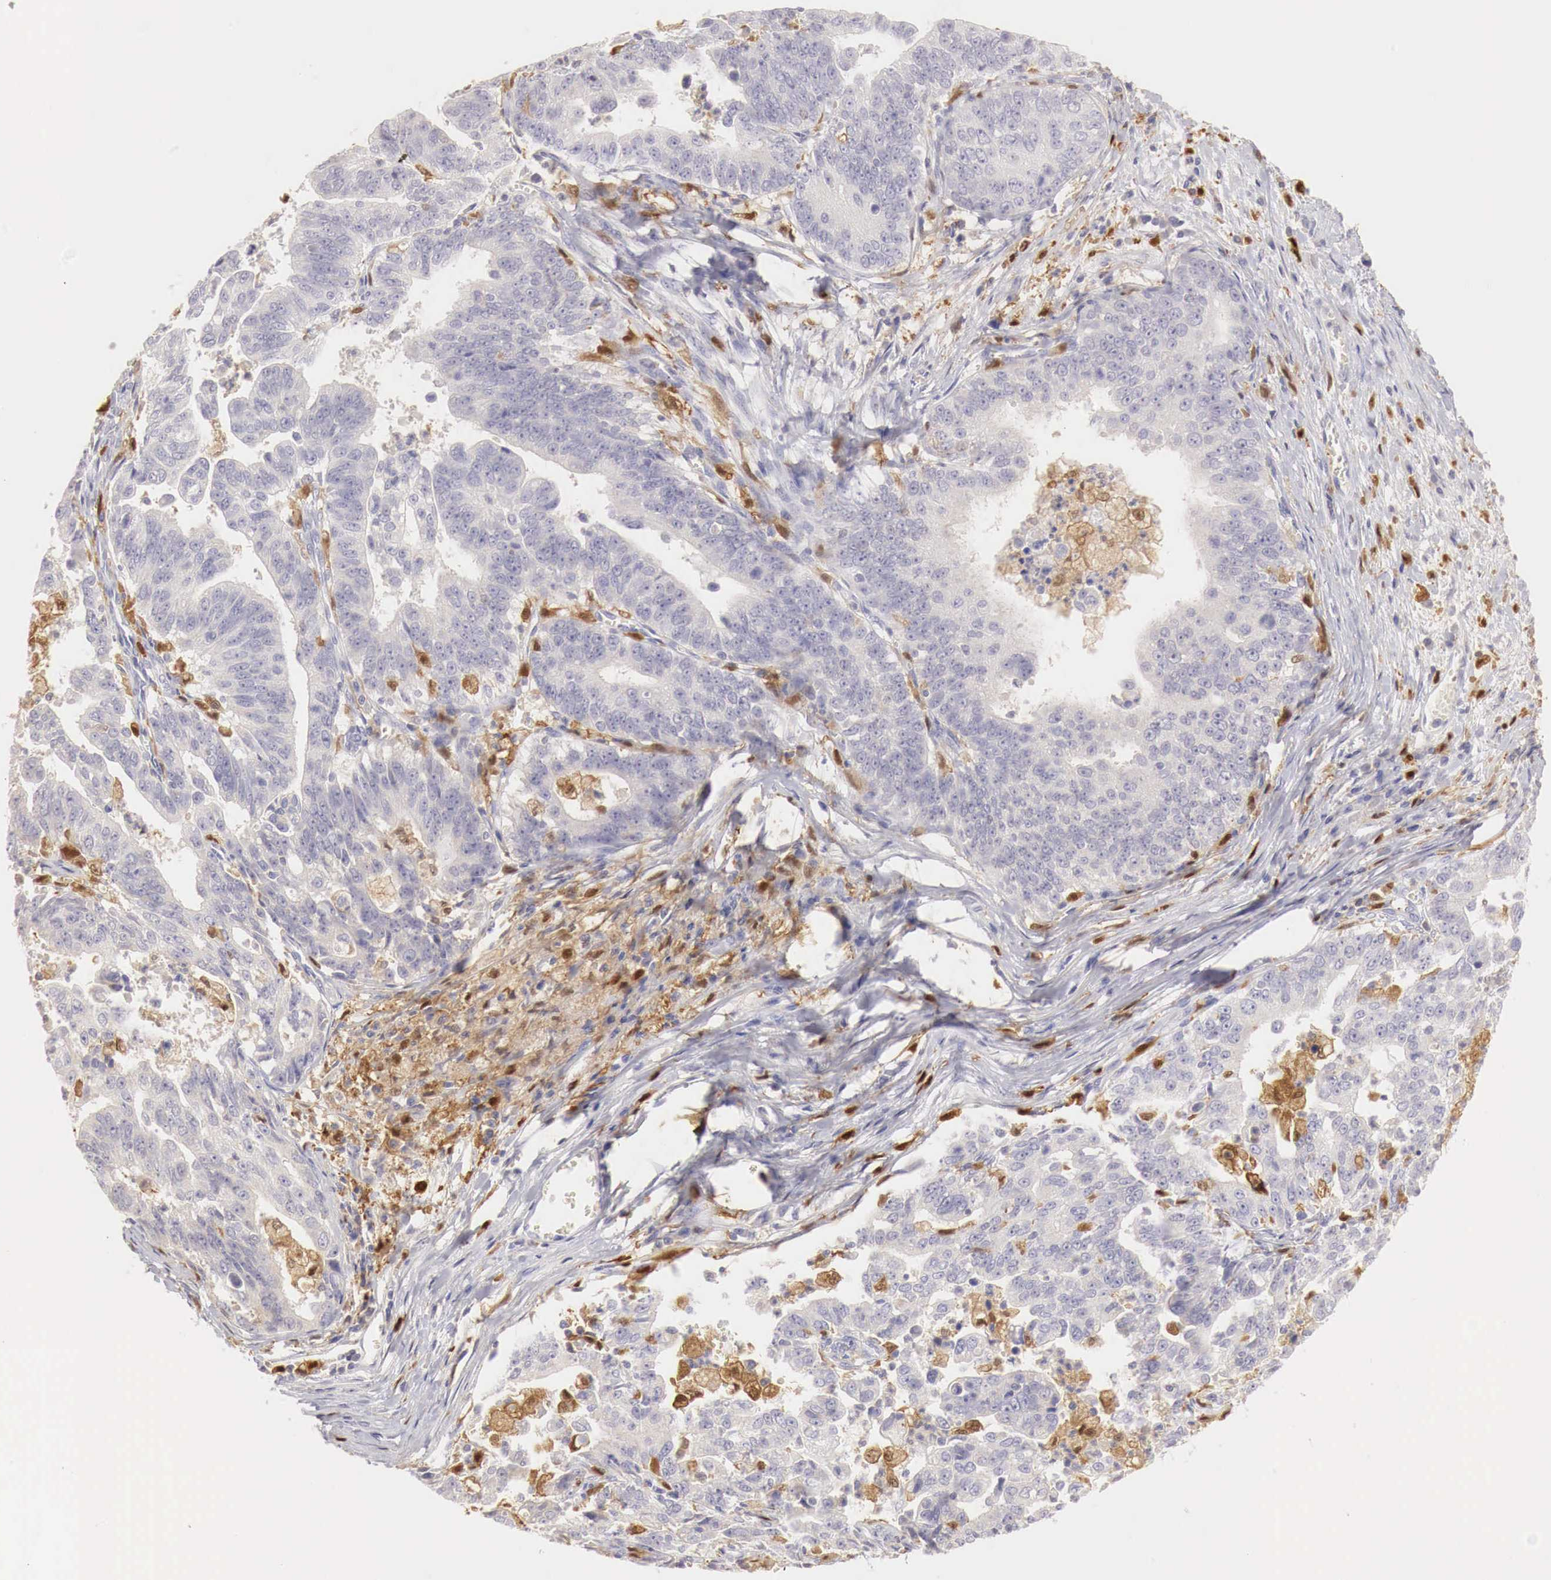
{"staining": {"intensity": "negative", "quantity": "none", "location": "none"}, "tissue": "stomach cancer", "cell_type": "Tumor cells", "image_type": "cancer", "snomed": [{"axis": "morphology", "description": "Adenocarcinoma, NOS"}, {"axis": "topography", "description": "Stomach, upper"}], "caption": "Immunohistochemistry (IHC) photomicrograph of stomach adenocarcinoma stained for a protein (brown), which demonstrates no expression in tumor cells.", "gene": "RENBP", "patient": {"sex": "female", "age": 50}}